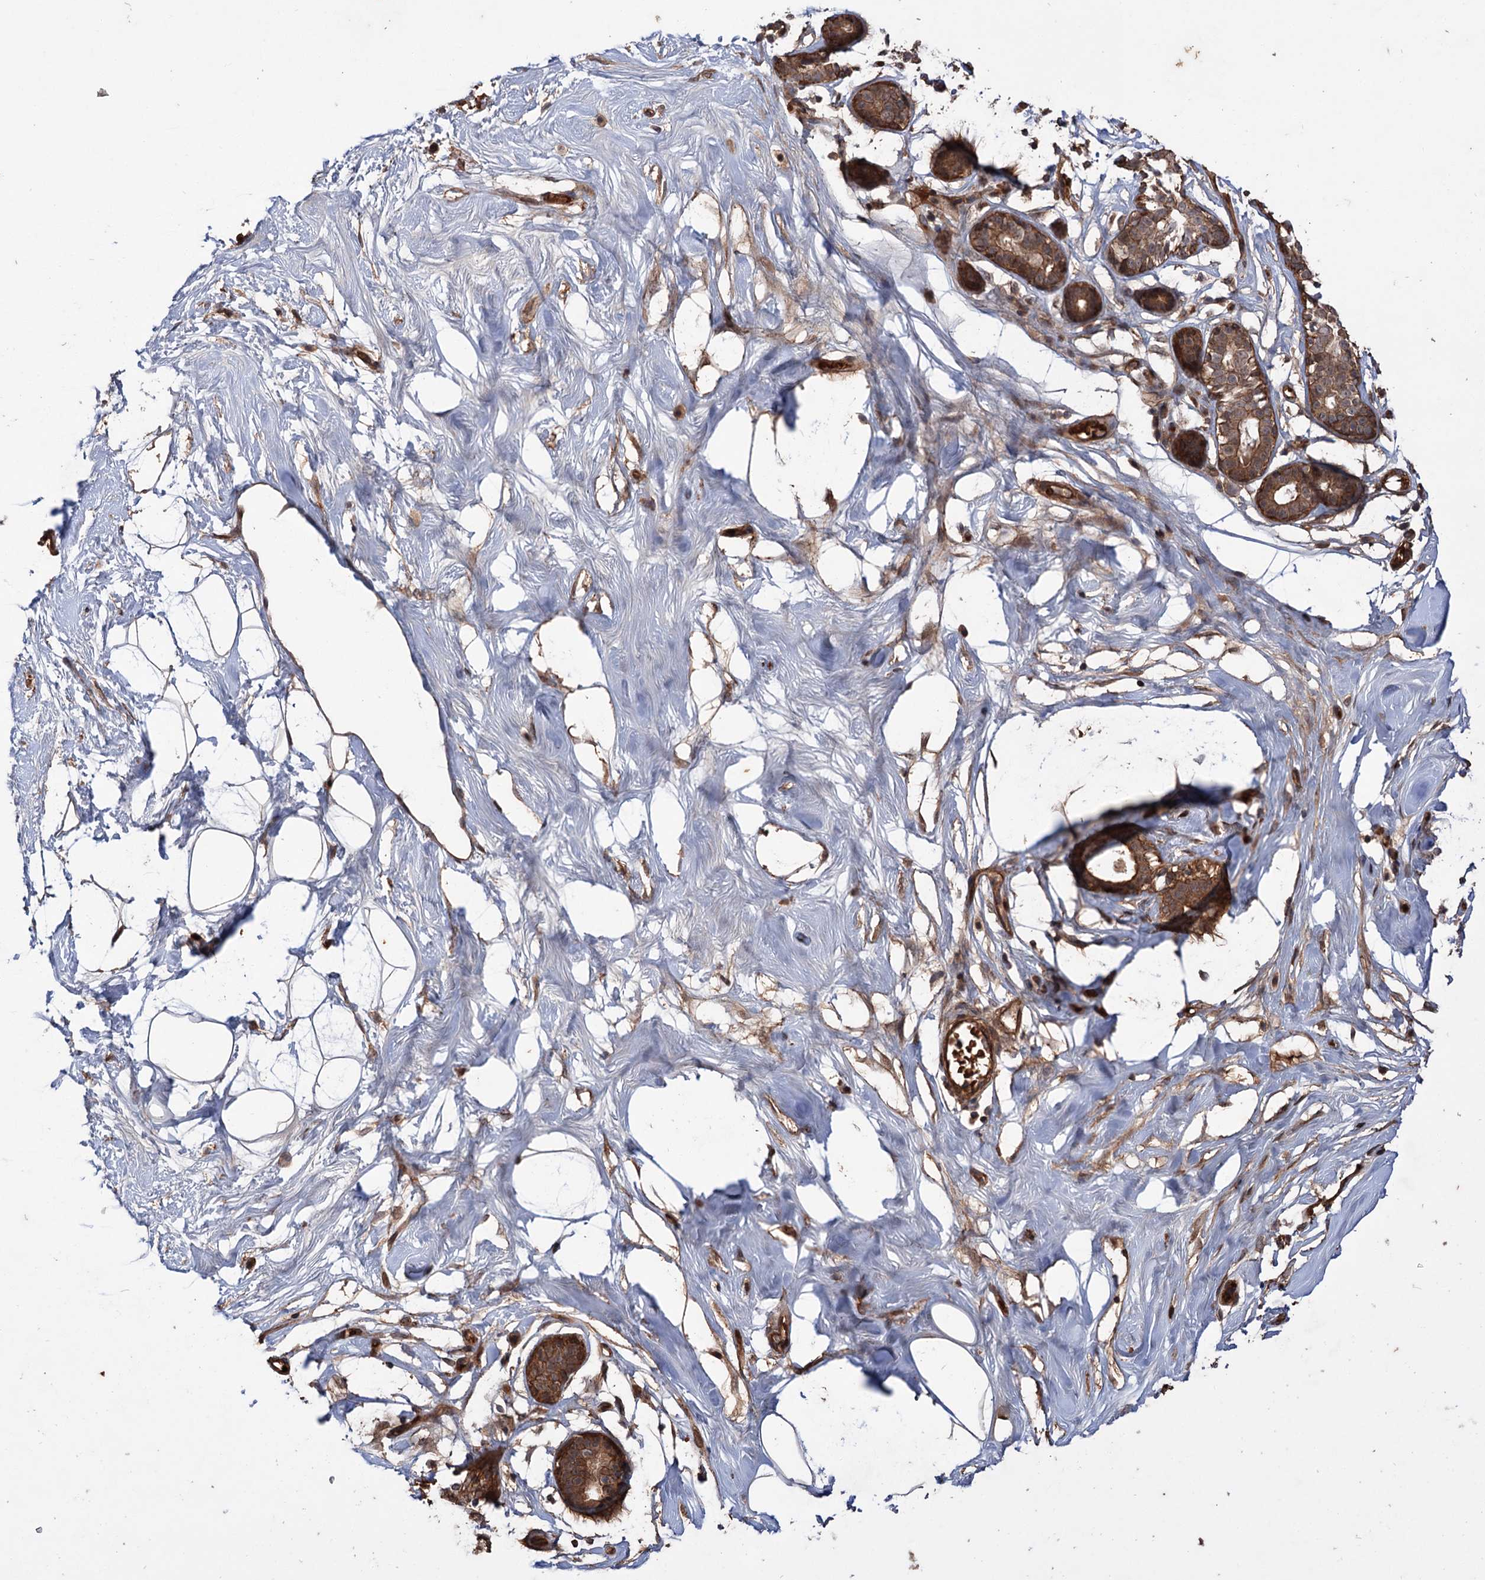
{"staining": {"intensity": "moderate", "quantity": ">75%", "location": "cytoplasmic/membranous"}, "tissue": "breast", "cell_type": "Adipocytes", "image_type": "normal", "snomed": [{"axis": "morphology", "description": "Normal tissue, NOS"}, {"axis": "morphology", "description": "Adenoma, NOS"}, {"axis": "topography", "description": "Breast"}], "caption": "Moderate cytoplasmic/membranous expression is seen in about >75% of adipocytes in normal breast.", "gene": "ADK", "patient": {"sex": "female", "age": 23}}